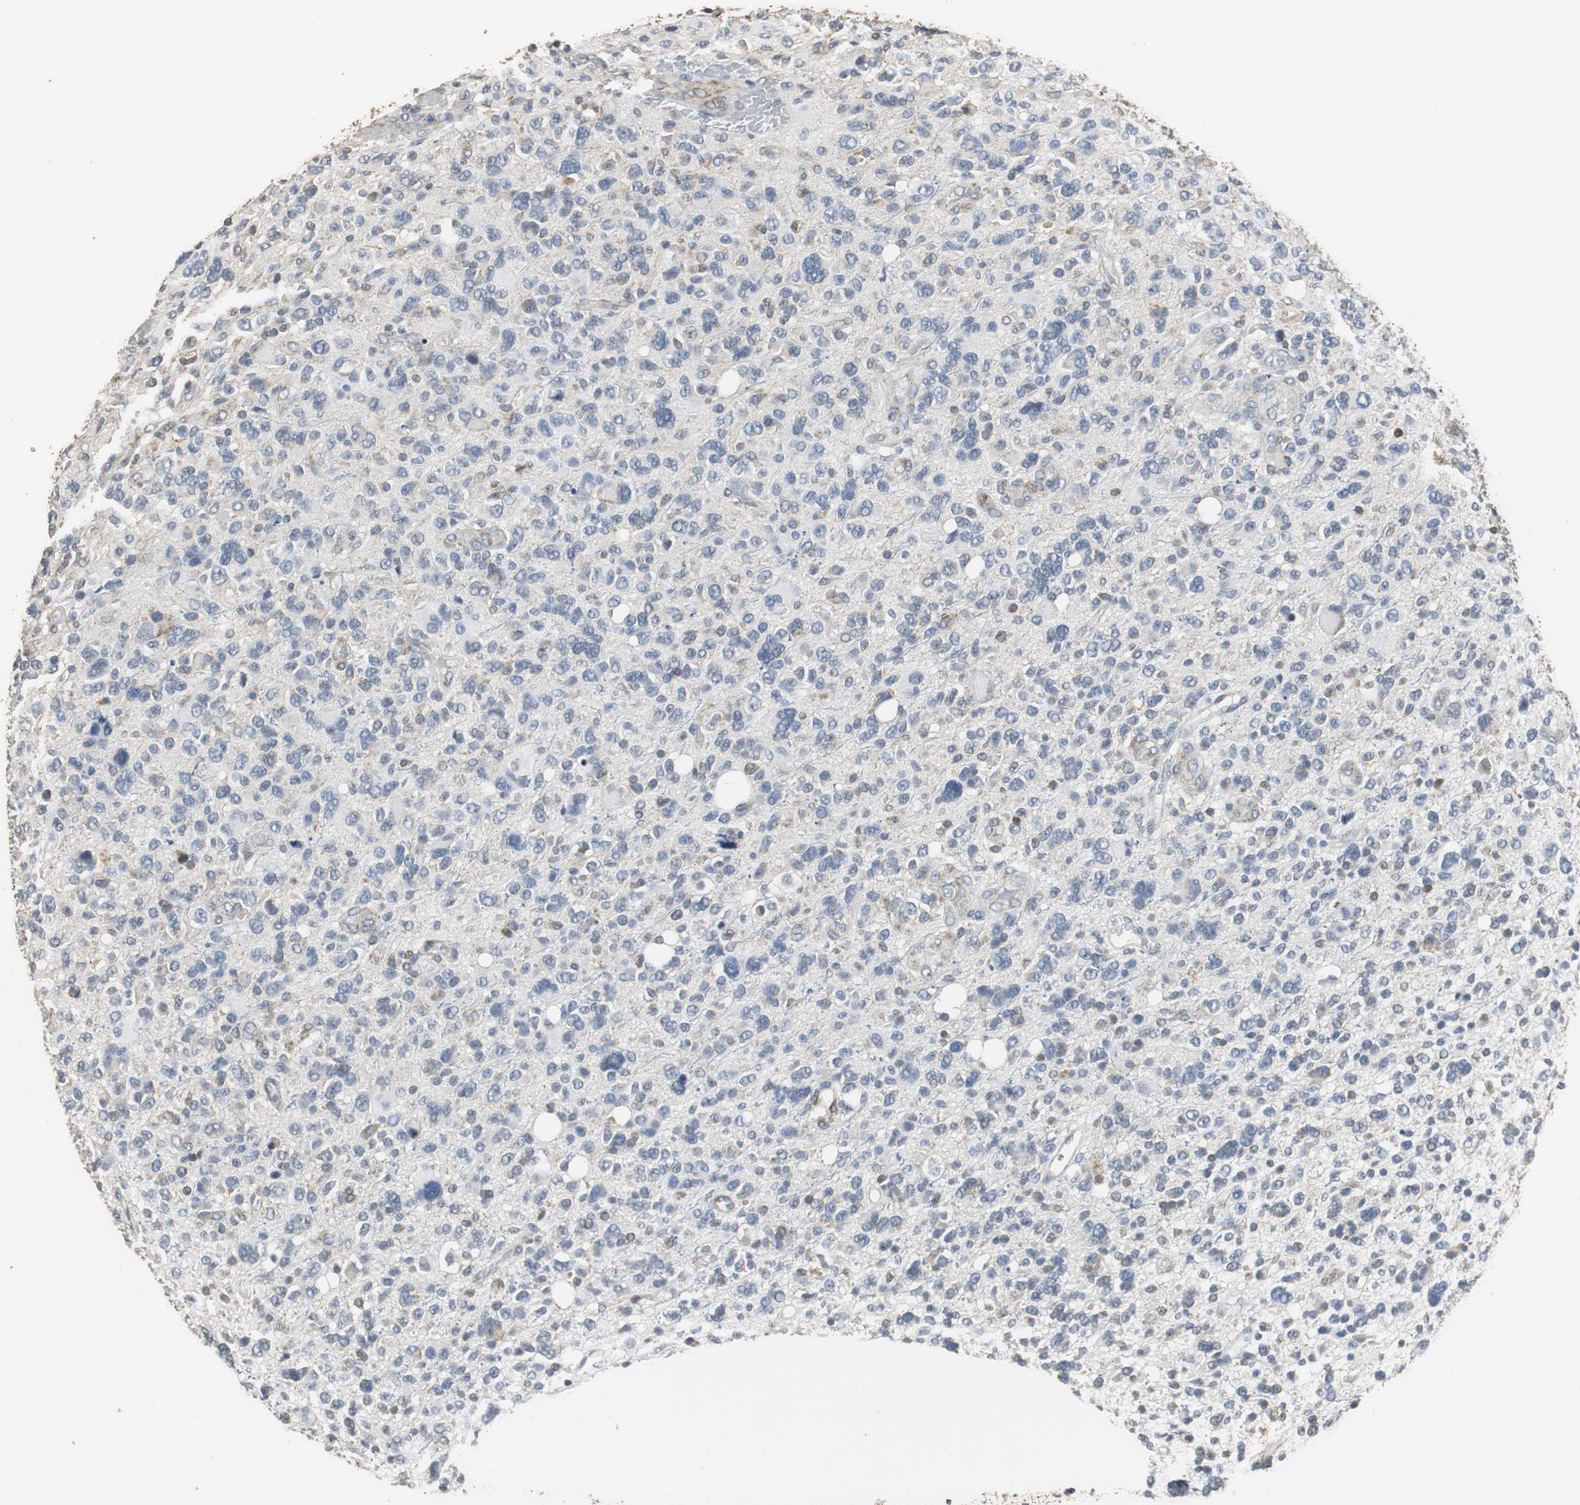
{"staining": {"intensity": "weak", "quantity": "<25%", "location": "cytoplasmic/membranous"}, "tissue": "glioma", "cell_type": "Tumor cells", "image_type": "cancer", "snomed": [{"axis": "morphology", "description": "Glioma, malignant, High grade"}, {"axis": "topography", "description": "Brain"}], "caption": "The image demonstrates no staining of tumor cells in malignant high-grade glioma. (Brightfield microscopy of DAB (3,3'-diaminobenzidine) IHC at high magnification).", "gene": "HMGCL", "patient": {"sex": "male", "age": 48}}